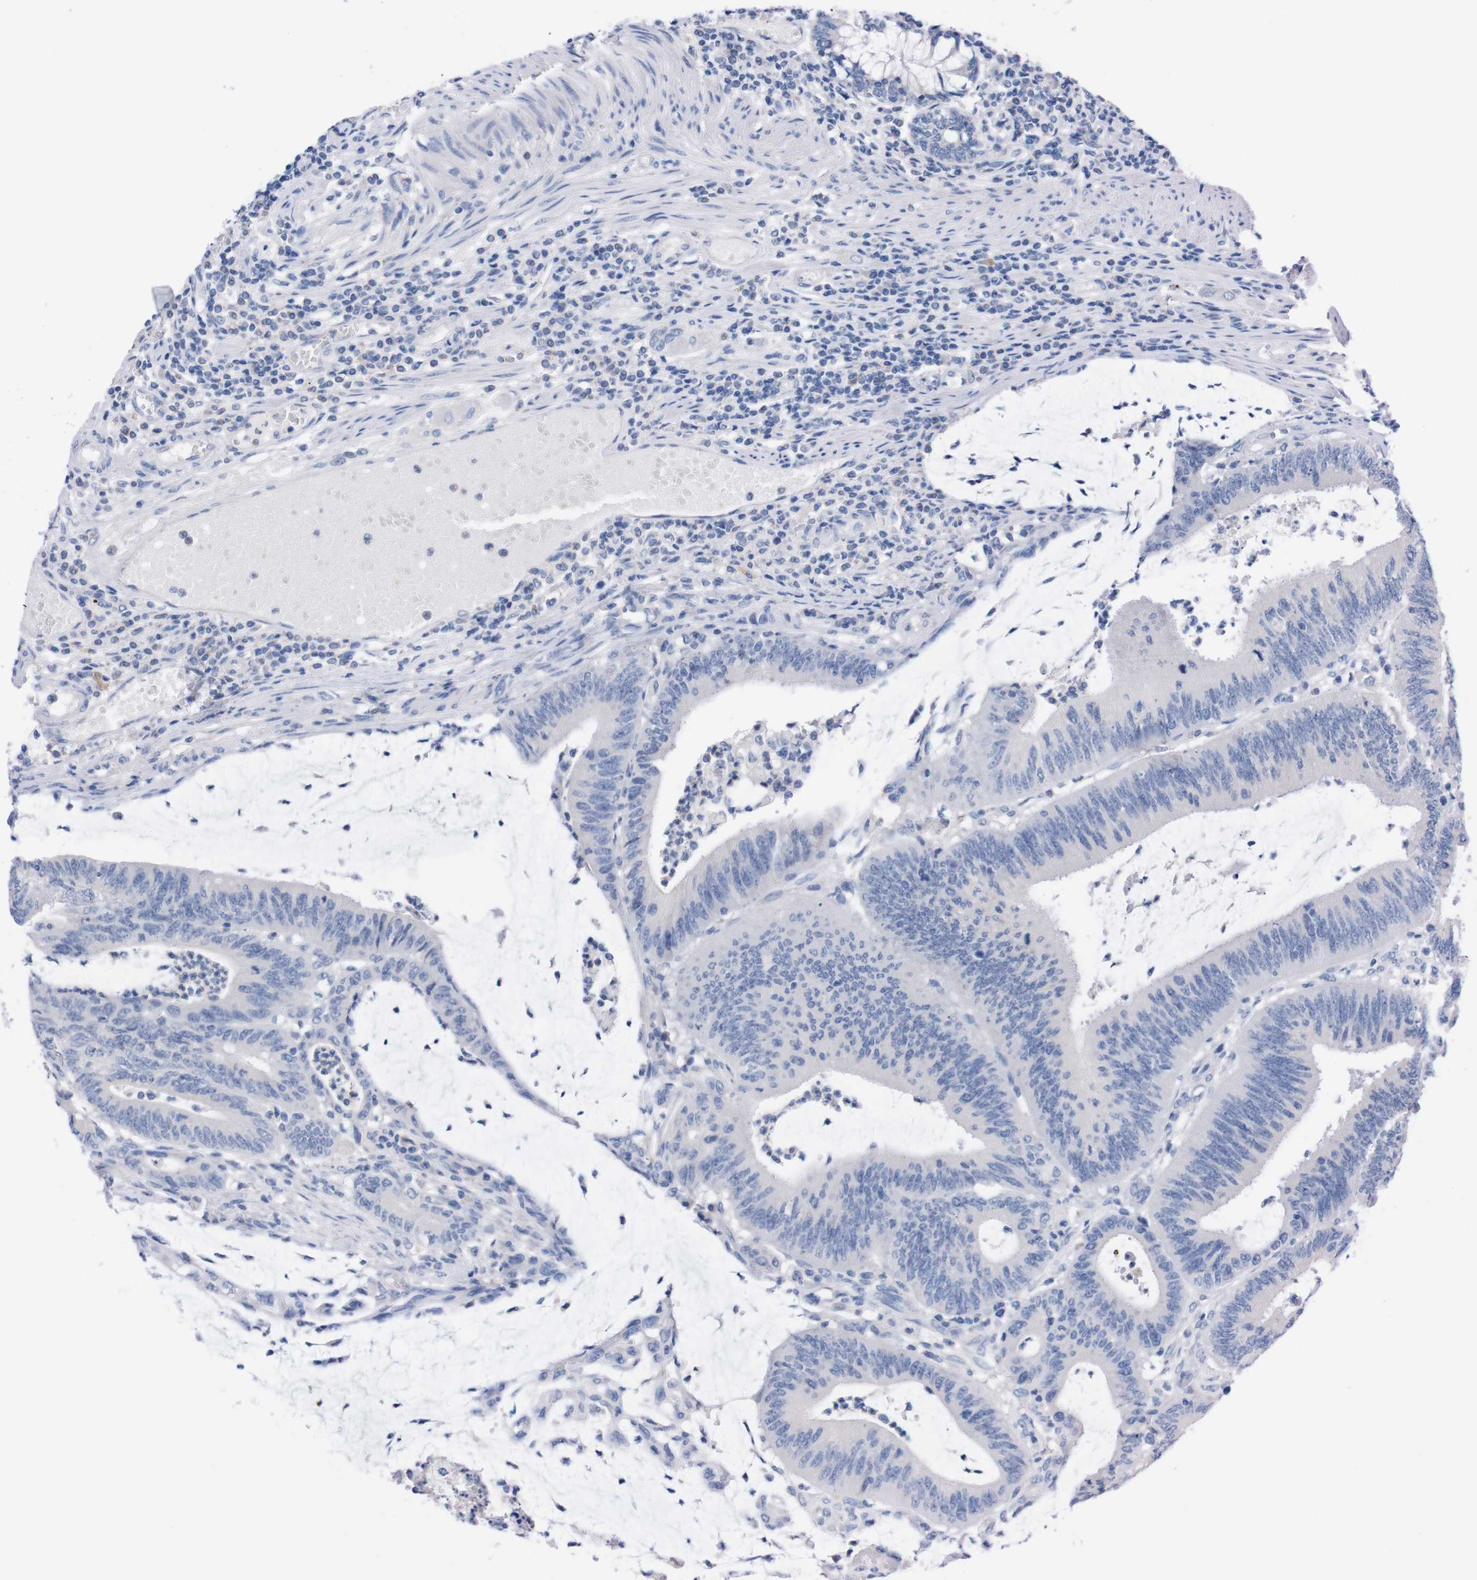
{"staining": {"intensity": "negative", "quantity": "none", "location": "none"}, "tissue": "colorectal cancer", "cell_type": "Tumor cells", "image_type": "cancer", "snomed": [{"axis": "morphology", "description": "Adenocarcinoma, NOS"}, {"axis": "topography", "description": "Rectum"}], "caption": "Tumor cells show no significant staining in colorectal cancer.", "gene": "TMEM243", "patient": {"sex": "female", "age": 66}}